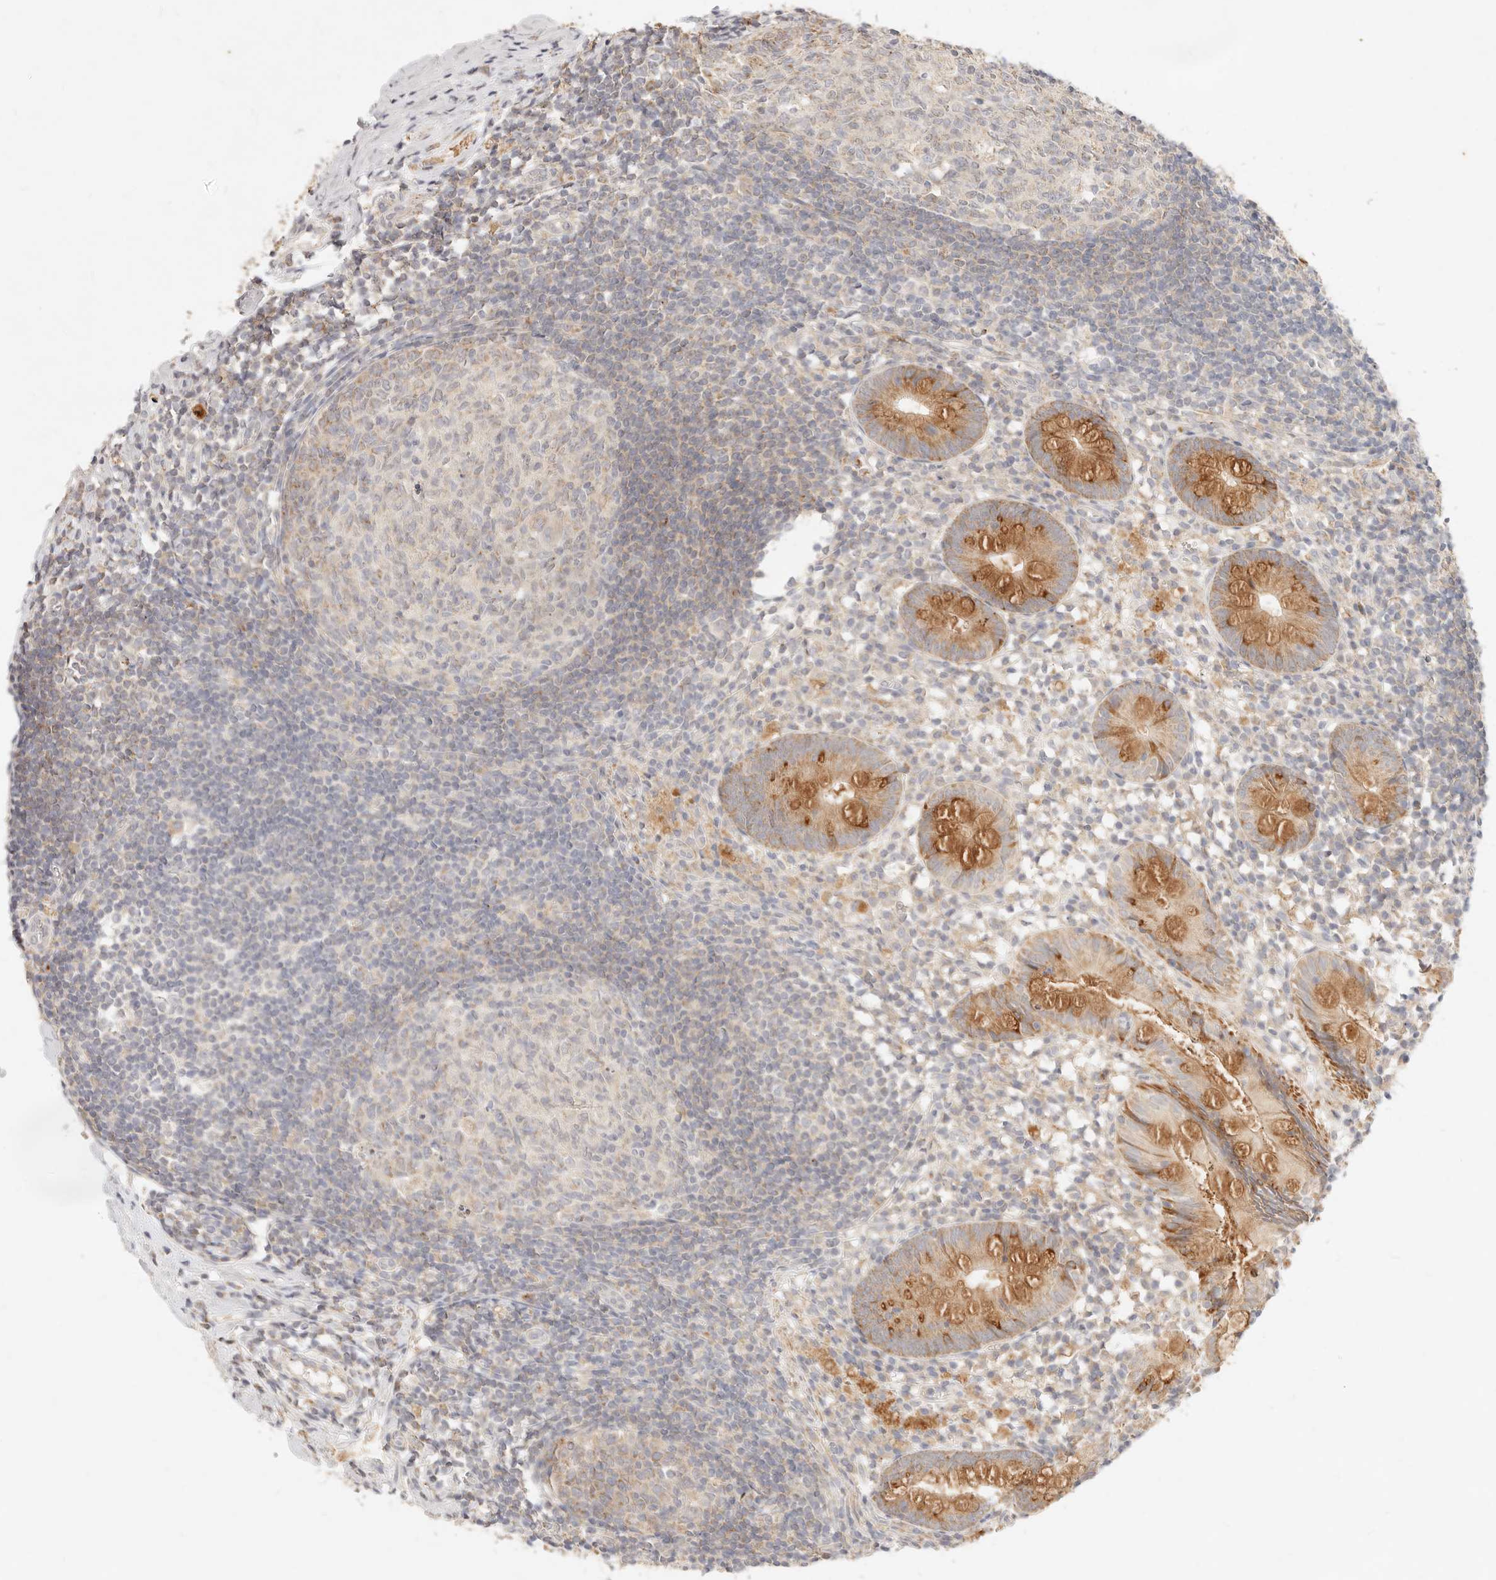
{"staining": {"intensity": "moderate", "quantity": ">75%", "location": "cytoplasmic/membranous"}, "tissue": "appendix", "cell_type": "Glandular cells", "image_type": "normal", "snomed": [{"axis": "morphology", "description": "Normal tissue, NOS"}, {"axis": "topography", "description": "Appendix"}], "caption": "Benign appendix was stained to show a protein in brown. There is medium levels of moderate cytoplasmic/membranous positivity in about >75% of glandular cells.", "gene": "RUBCNL", "patient": {"sex": "female", "age": 20}}